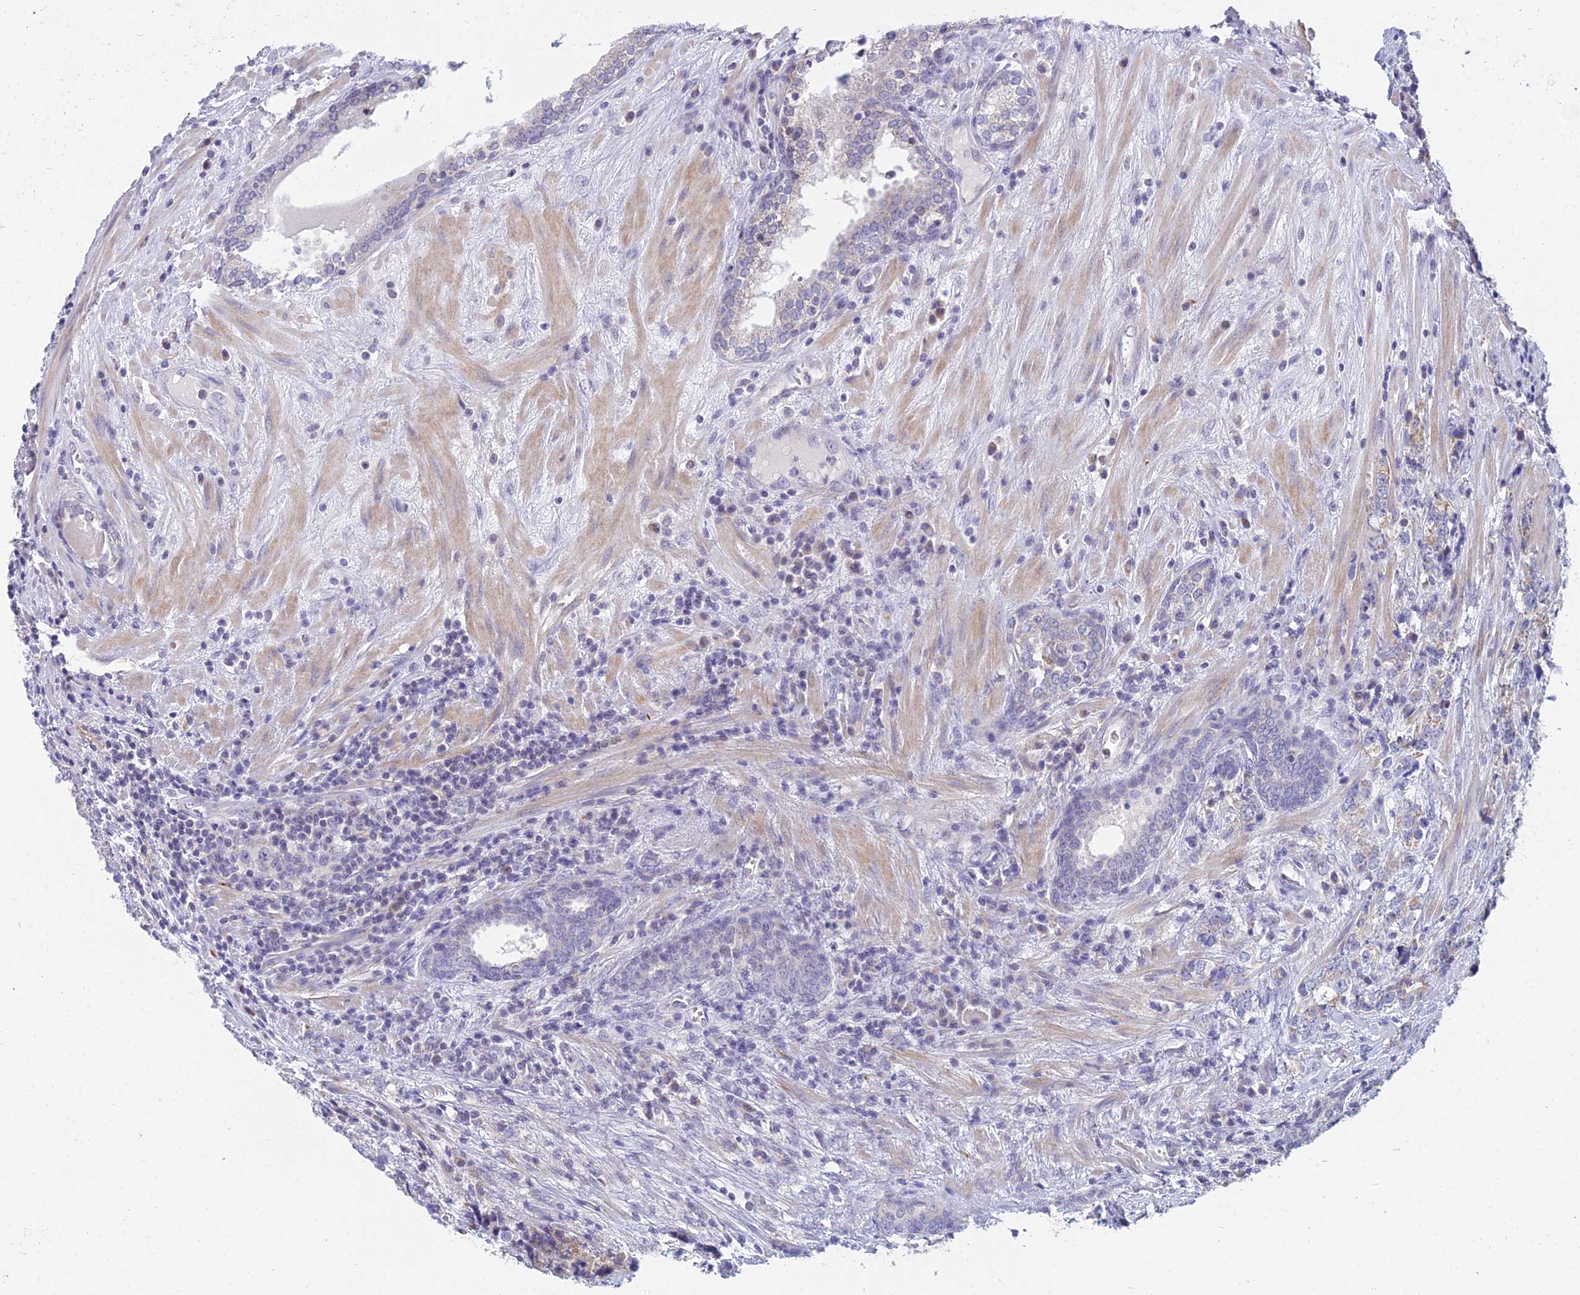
{"staining": {"intensity": "negative", "quantity": "none", "location": "none"}, "tissue": "prostate cancer", "cell_type": "Tumor cells", "image_type": "cancer", "snomed": [{"axis": "morphology", "description": "Adenocarcinoma, High grade"}, {"axis": "topography", "description": "Prostate"}], "caption": "DAB immunohistochemical staining of human prostate cancer (adenocarcinoma (high-grade)) displays no significant expression in tumor cells.", "gene": "CFAP206", "patient": {"sex": "male", "age": 71}}